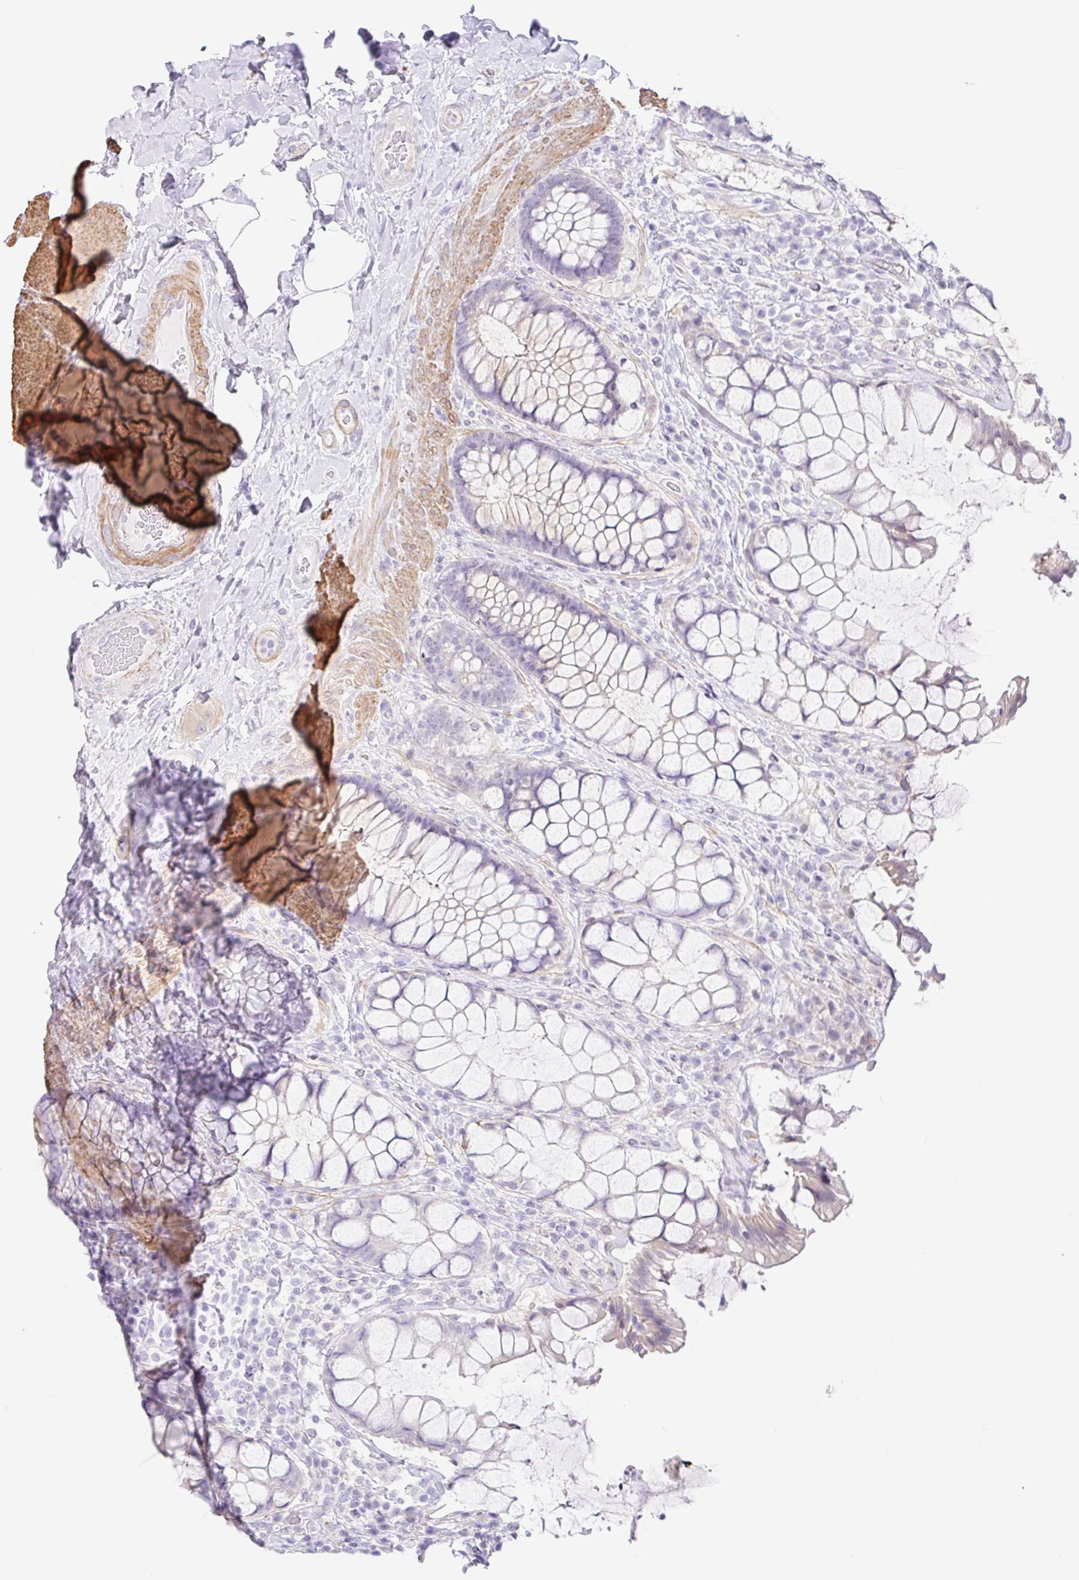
{"staining": {"intensity": "negative", "quantity": "none", "location": "none"}, "tissue": "rectum", "cell_type": "Glandular cells", "image_type": "normal", "snomed": [{"axis": "morphology", "description": "Normal tissue, NOS"}, {"axis": "topography", "description": "Rectum"}], "caption": "Glandular cells are negative for protein expression in benign human rectum. (DAB (3,3'-diaminobenzidine) IHC, high magnification).", "gene": "DCAF17", "patient": {"sex": "female", "age": 58}}